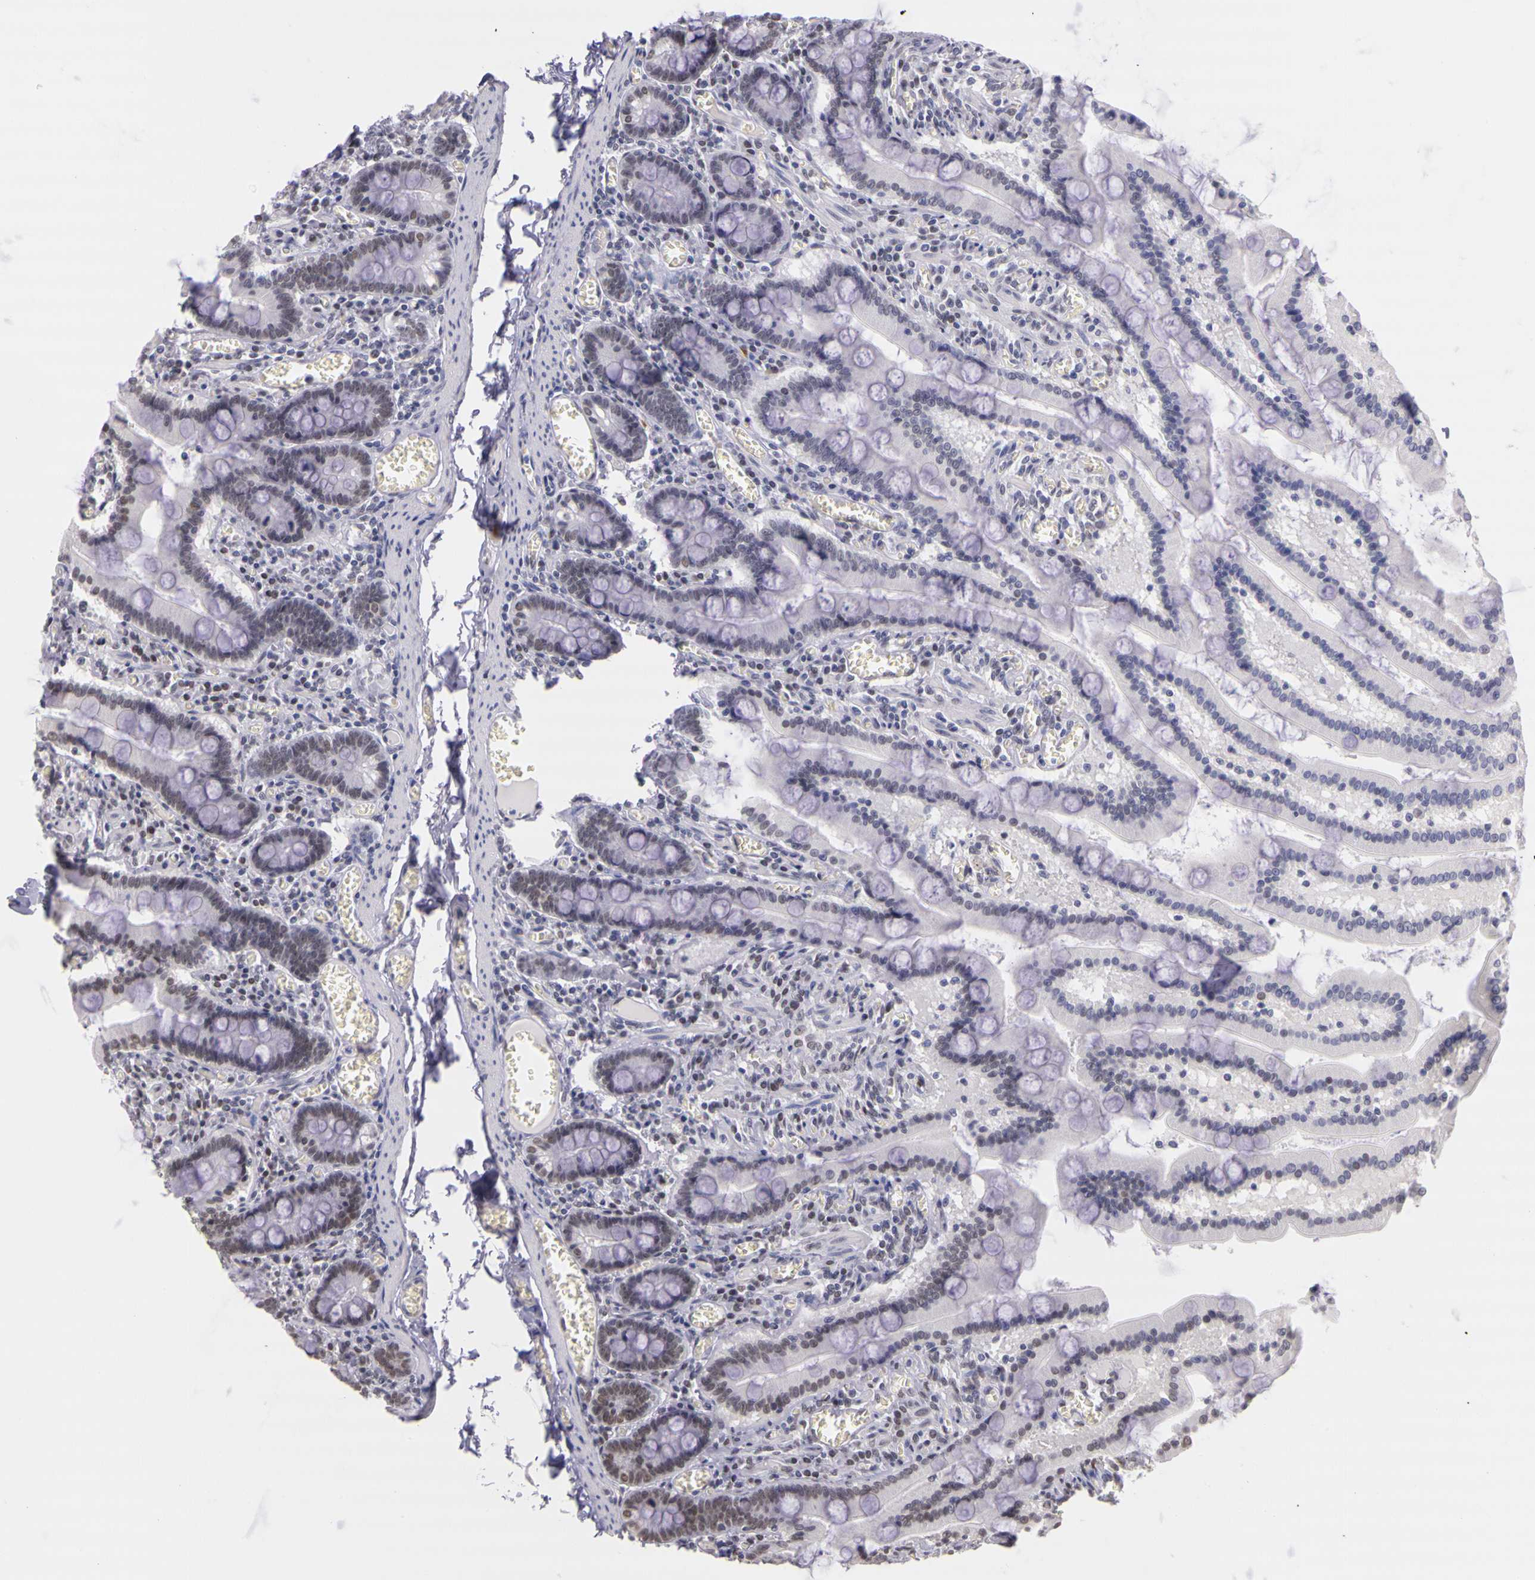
{"staining": {"intensity": "weak", "quantity": "<25%", "location": "nuclear"}, "tissue": "small intestine", "cell_type": "Glandular cells", "image_type": "normal", "snomed": [{"axis": "morphology", "description": "Normal tissue, NOS"}, {"axis": "topography", "description": "Small intestine"}], "caption": "Protein analysis of unremarkable small intestine exhibits no significant expression in glandular cells. (Stains: DAB IHC with hematoxylin counter stain, Microscopy: brightfield microscopy at high magnification).", "gene": "WDR13", "patient": {"sex": "male", "age": 59}}